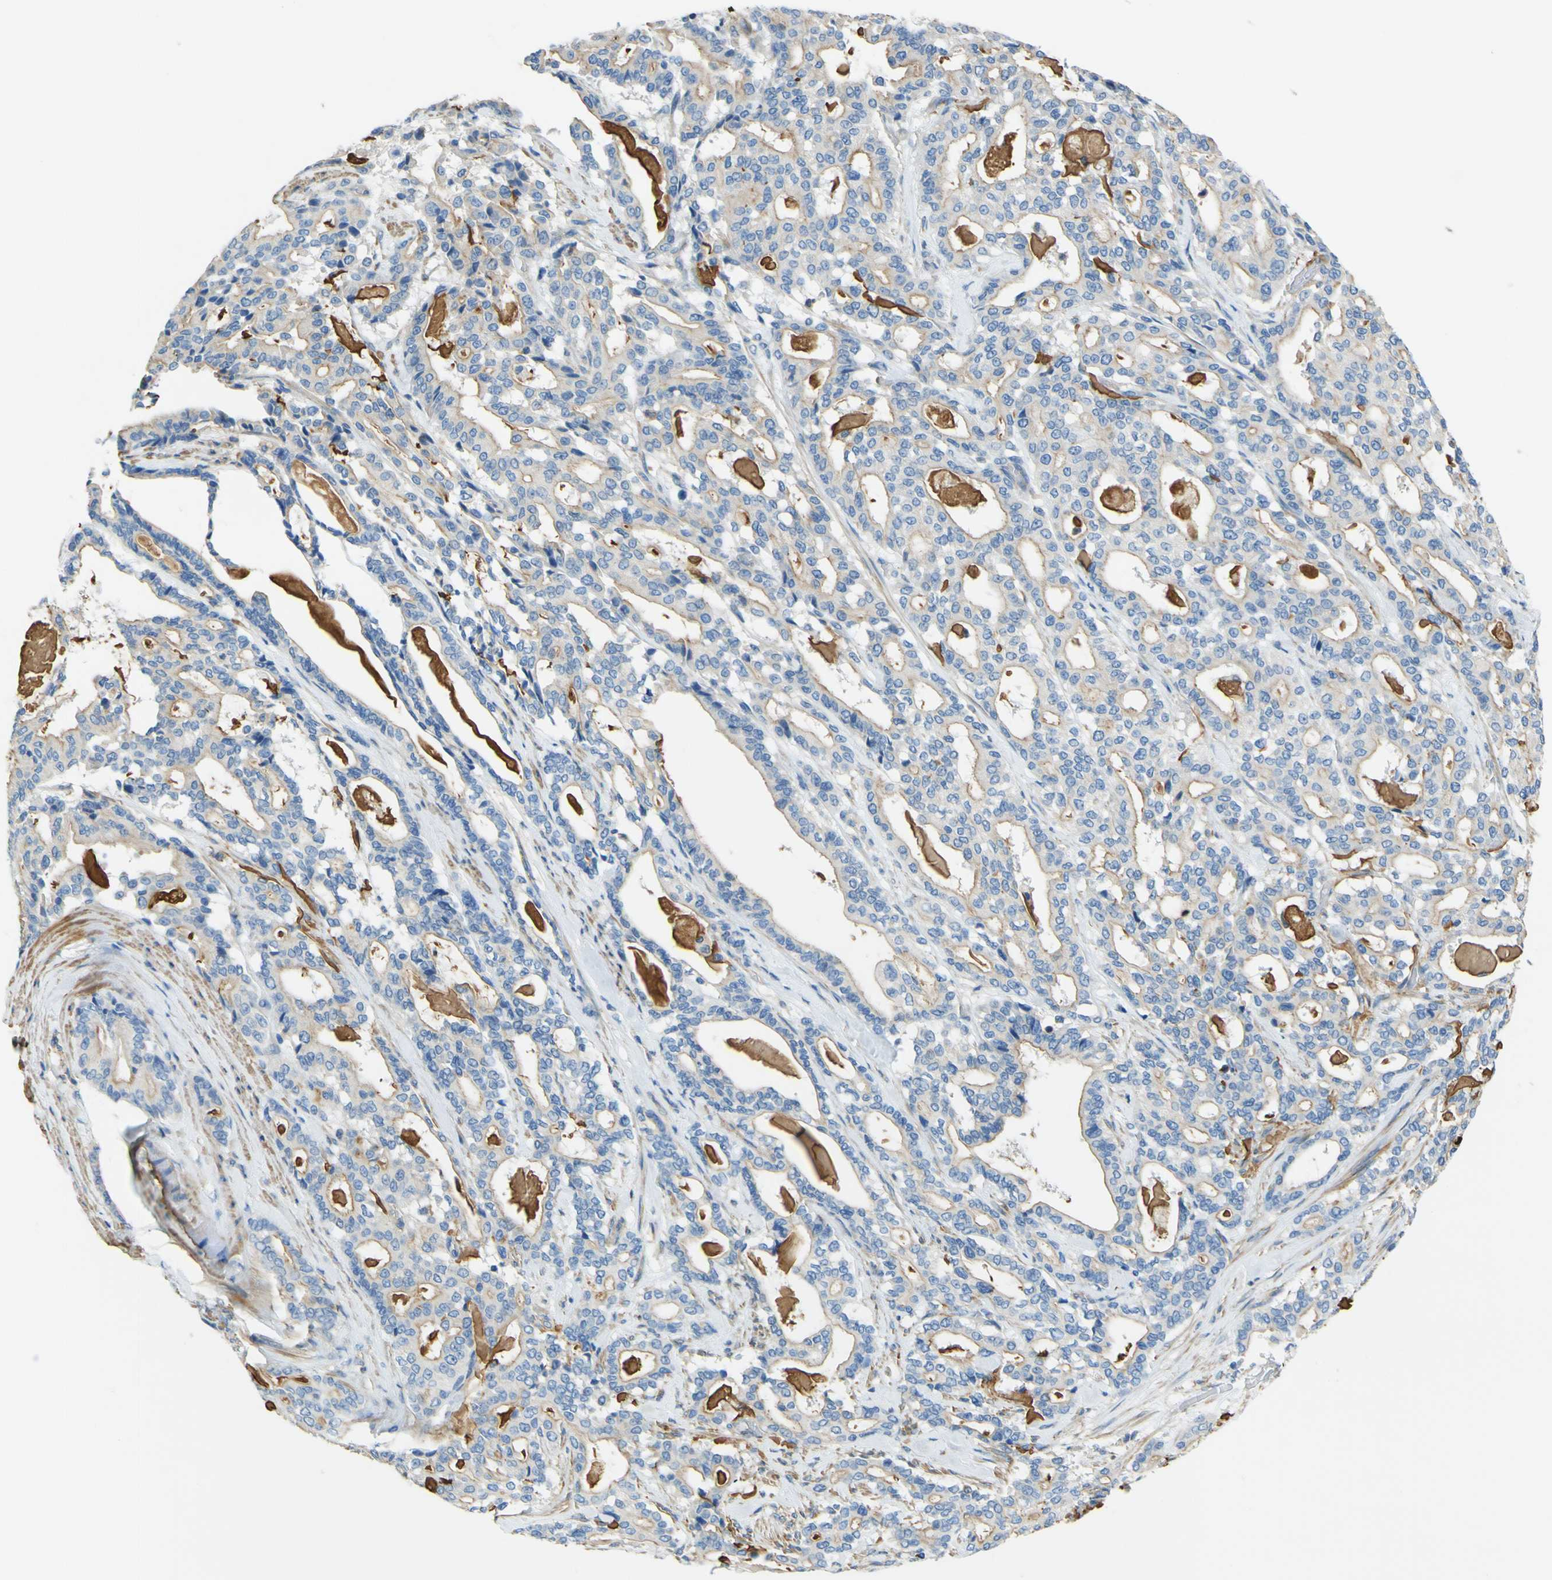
{"staining": {"intensity": "weak", "quantity": ">75%", "location": "cytoplasmic/membranous"}, "tissue": "pancreatic cancer", "cell_type": "Tumor cells", "image_type": "cancer", "snomed": [{"axis": "morphology", "description": "Adenocarcinoma, NOS"}, {"axis": "topography", "description": "Pancreas"}], "caption": "This image reveals adenocarcinoma (pancreatic) stained with immunohistochemistry (IHC) to label a protein in brown. The cytoplasmic/membranous of tumor cells show weak positivity for the protein. Nuclei are counter-stained blue.", "gene": "OGN", "patient": {"sex": "male", "age": 63}}